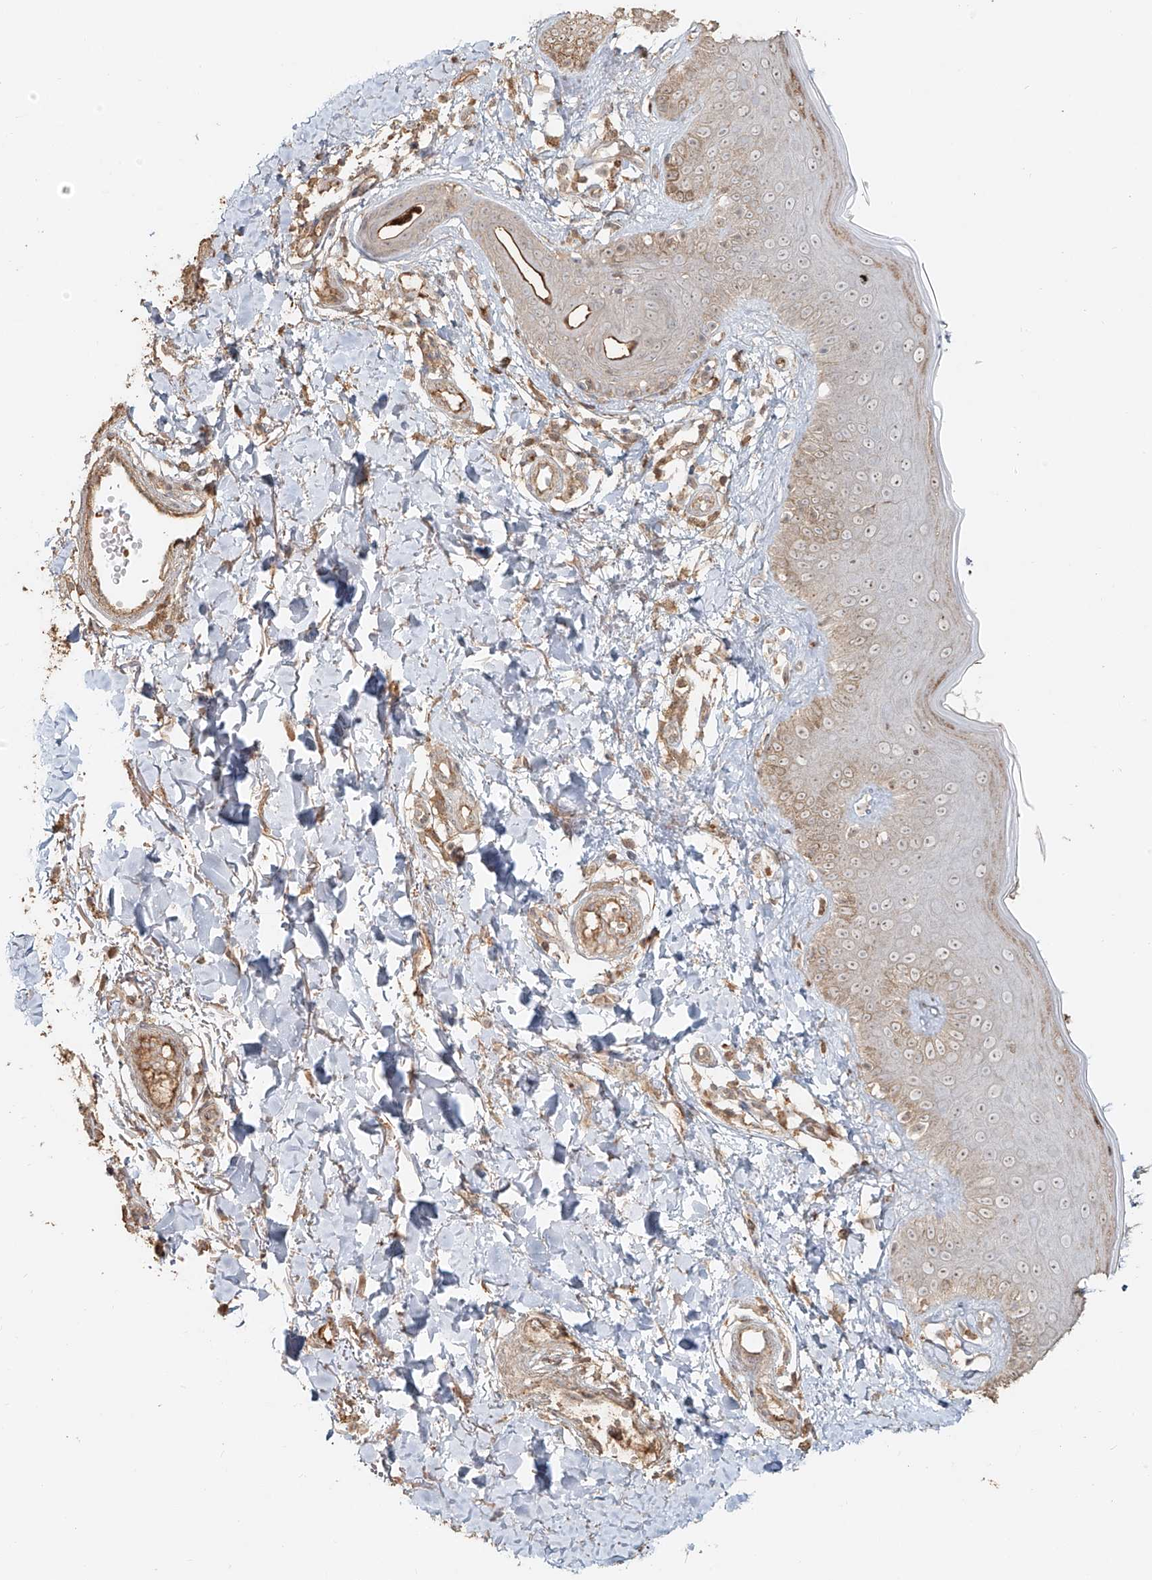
{"staining": {"intensity": "moderate", "quantity": "25%-75%", "location": "cytoplasmic/membranous"}, "tissue": "skin", "cell_type": "Fibroblasts", "image_type": "normal", "snomed": [{"axis": "morphology", "description": "Normal tissue, NOS"}, {"axis": "topography", "description": "Skin"}], "caption": "Moderate cytoplasmic/membranous expression for a protein is present in approximately 25%-75% of fibroblasts of normal skin using immunohistochemistry (IHC).", "gene": "NPHS1", "patient": {"sex": "male", "age": 52}}